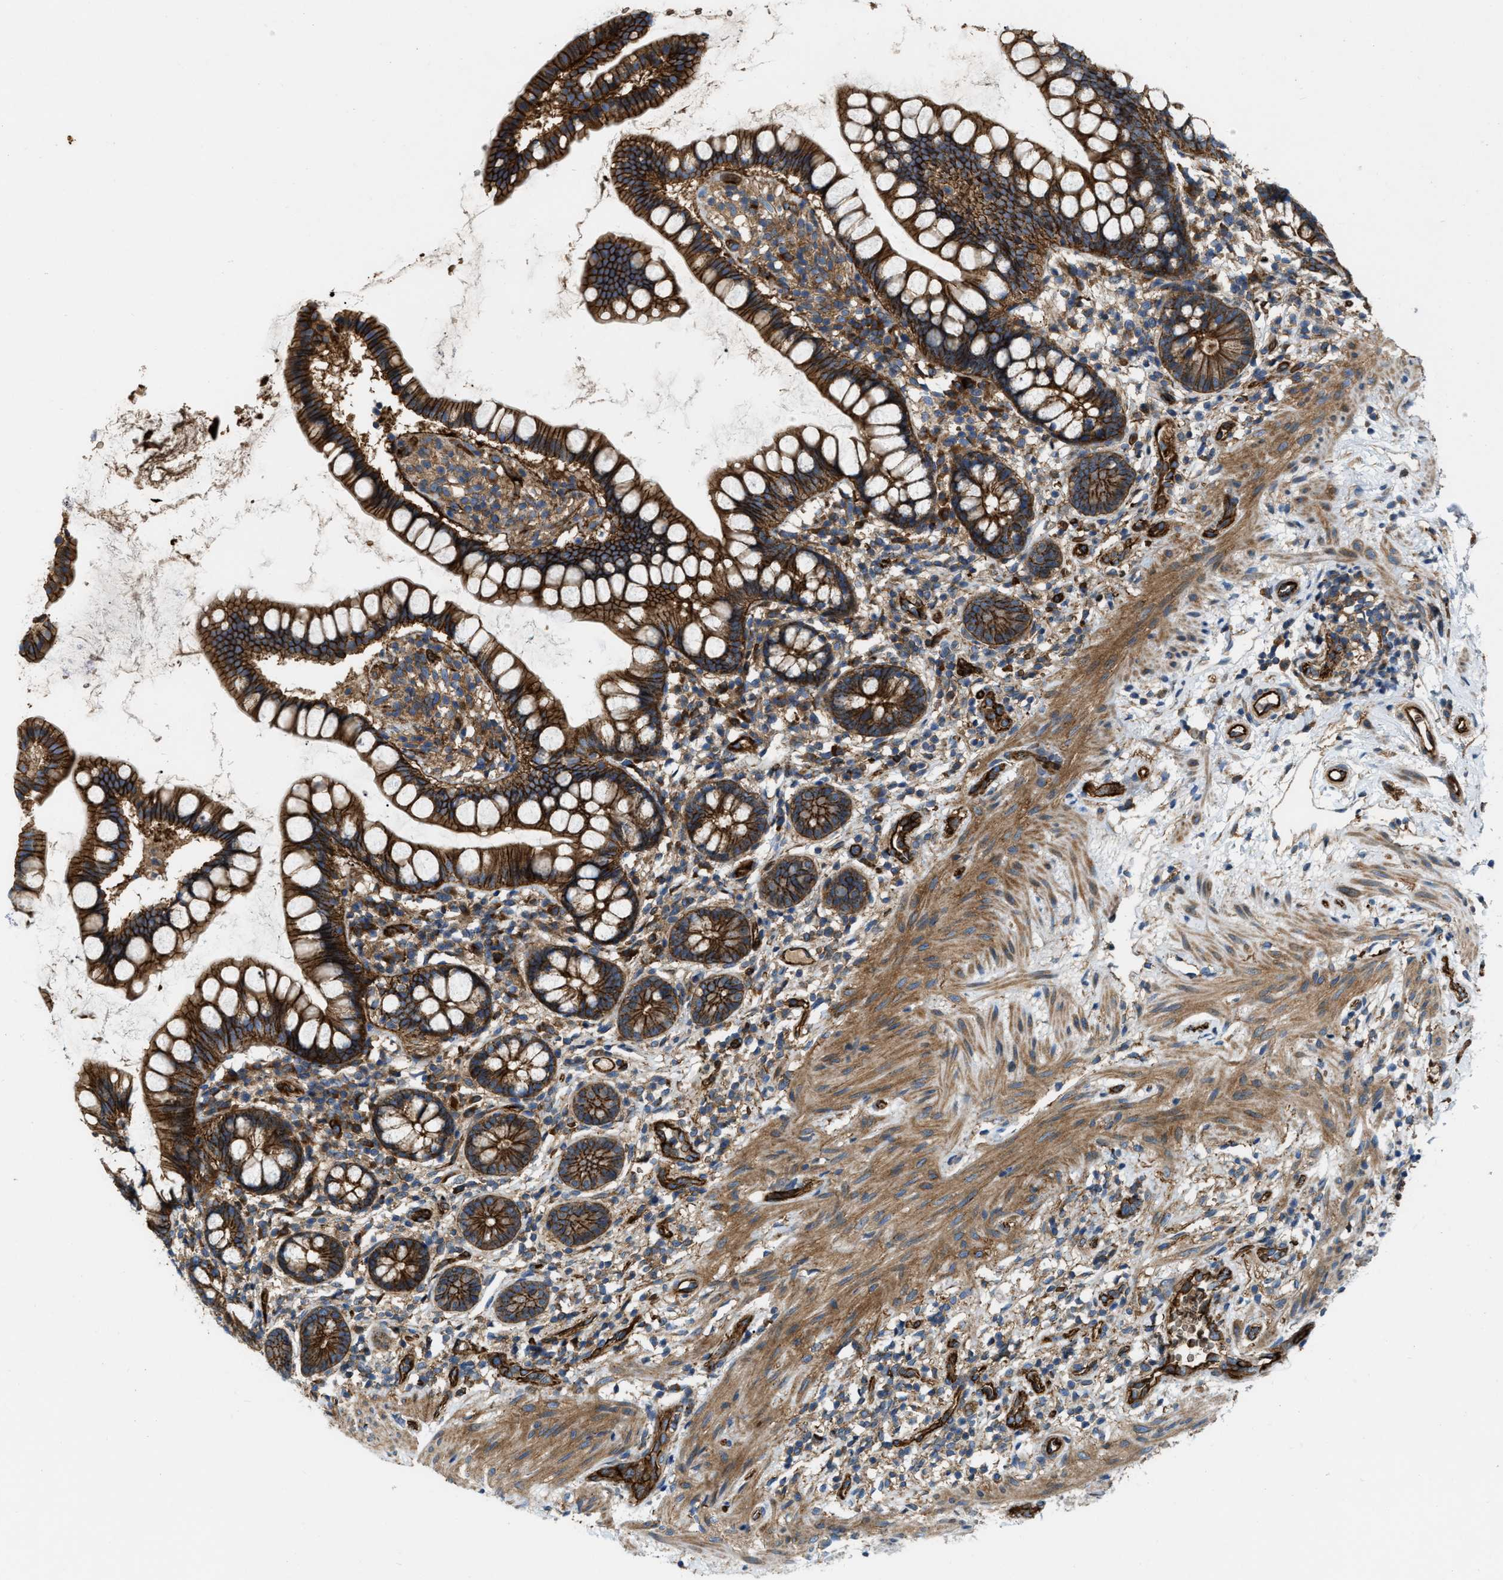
{"staining": {"intensity": "strong", "quantity": ">75%", "location": "cytoplasmic/membranous"}, "tissue": "small intestine", "cell_type": "Glandular cells", "image_type": "normal", "snomed": [{"axis": "morphology", "description": "Normal tissue, NOS"}, {"axis": "topography", "description": "Small intestine"}], "caption": "Small intestine stained with a brown dye shows strong cytoplasmic/membranous positive staining in approximately >75% of glandular cells.", "gene": "ERC1", "patient": {"sex": "female", "age": 84}}